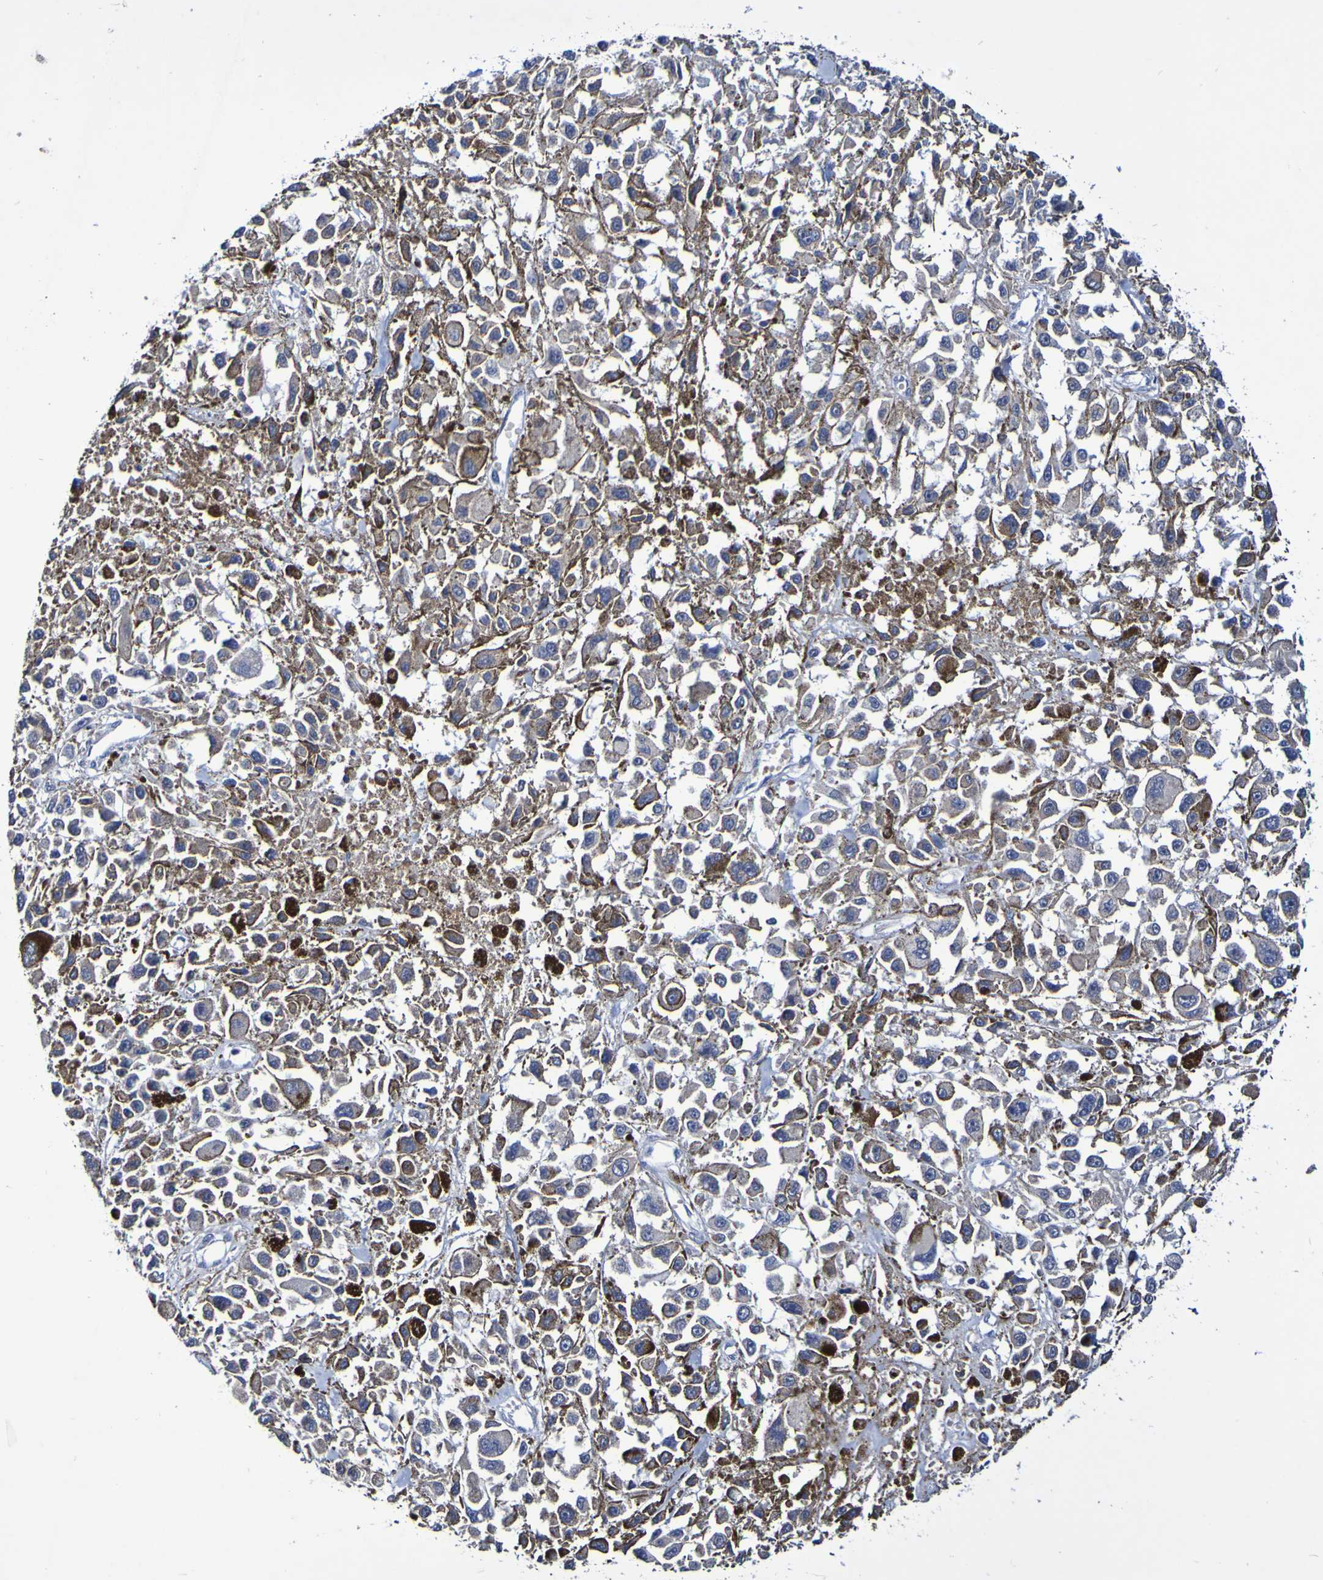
{"staining": {"intensity": "weak", "quantity": ">75%", "location": "cytoplasmic/membranous,nuclear"}, "tissue": "melanoma", "cell_type": "Tumor cells", "image_type": "cancer", "snomed": [{"axis": "morphology", "description": "Malignant melanoma, Metastatic site"}, {"axis": "topography", "description": "Lymph node"}], "caption": "A brown stain highlights weak cytoplasmic/membranous and nuclear expression of a protein in melanoma tumor cells.", "gene": "PTP4A2", "patient": {"sex": "male", "age": 59}}